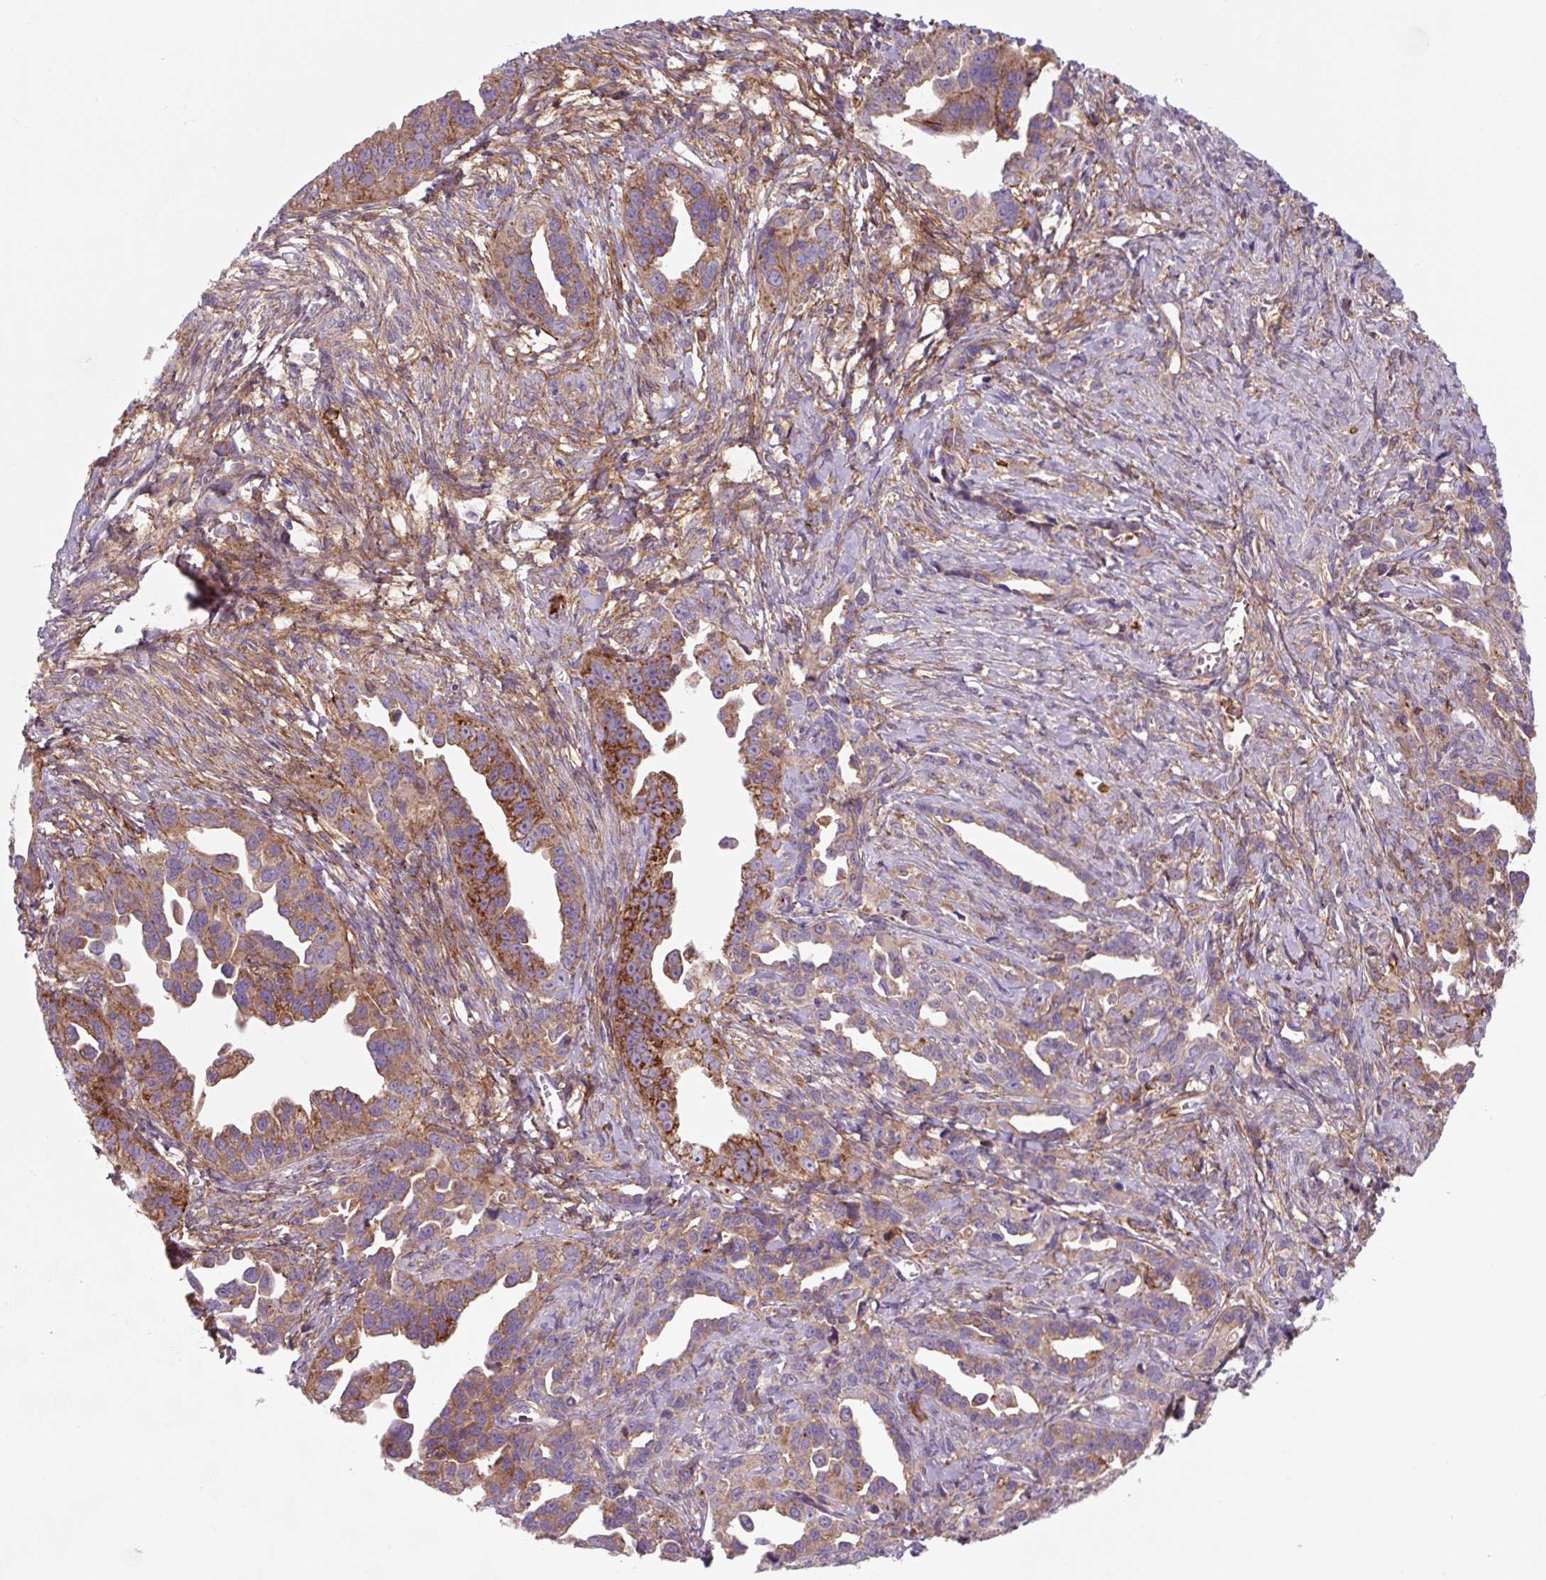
{"staining": {"intensity": "moderate", "quantity": ">75%", "location": "cytoplasmic/membranous"}, "tissue": "ovarian cancer", "cell_type": "Tumor cells", "image_type": "cancer", "snomed": [{"axis": "morphology", "description": "Cystadenocarcinoma, serous, NOS"}, {"axis": "topography", "description": "Ovary"}], "caption": "Tumor cells demonstrate moderate cytoplasmic/membranous expression in about >75% of cells in ovarian cancer.", "gene": "DHFR2", "patient": {"sex": "female", "age": 75}}